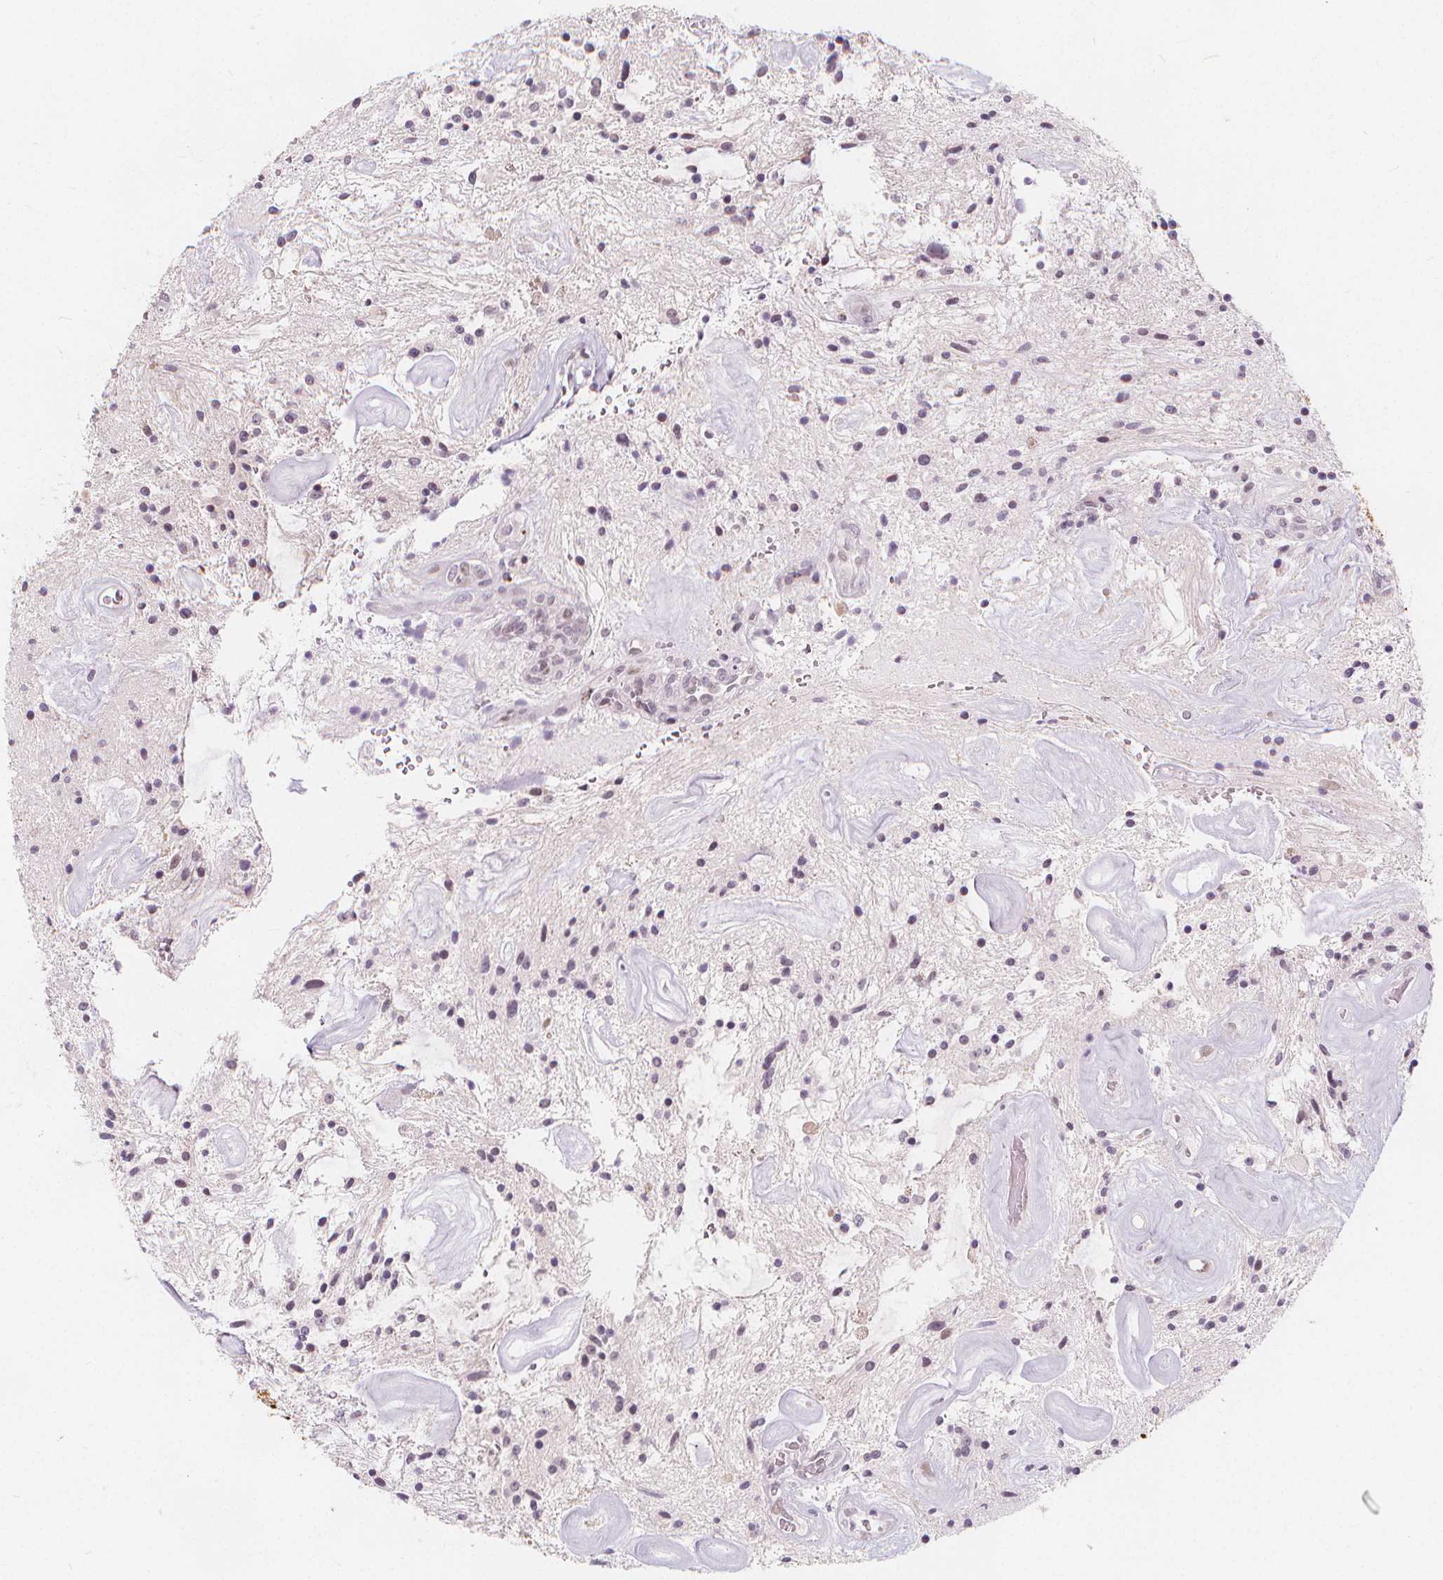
{"staining": {"intensity": "negative", "quantity": "none", "location": "none"}, "tissue": "glioma", "cell_type": "Tumor cells", "image_type": "cancer", "snomed": [{"axis": "morphology", "description": "Glioma, malignant, Low grade"}, {"axis": "topography", "description": "Cerebellum"}], "caption": "The image reveals no significant expression in tumor cells of glioma.", "gene": "DRC3", "patient": {"sex": "female", "age": 14}}